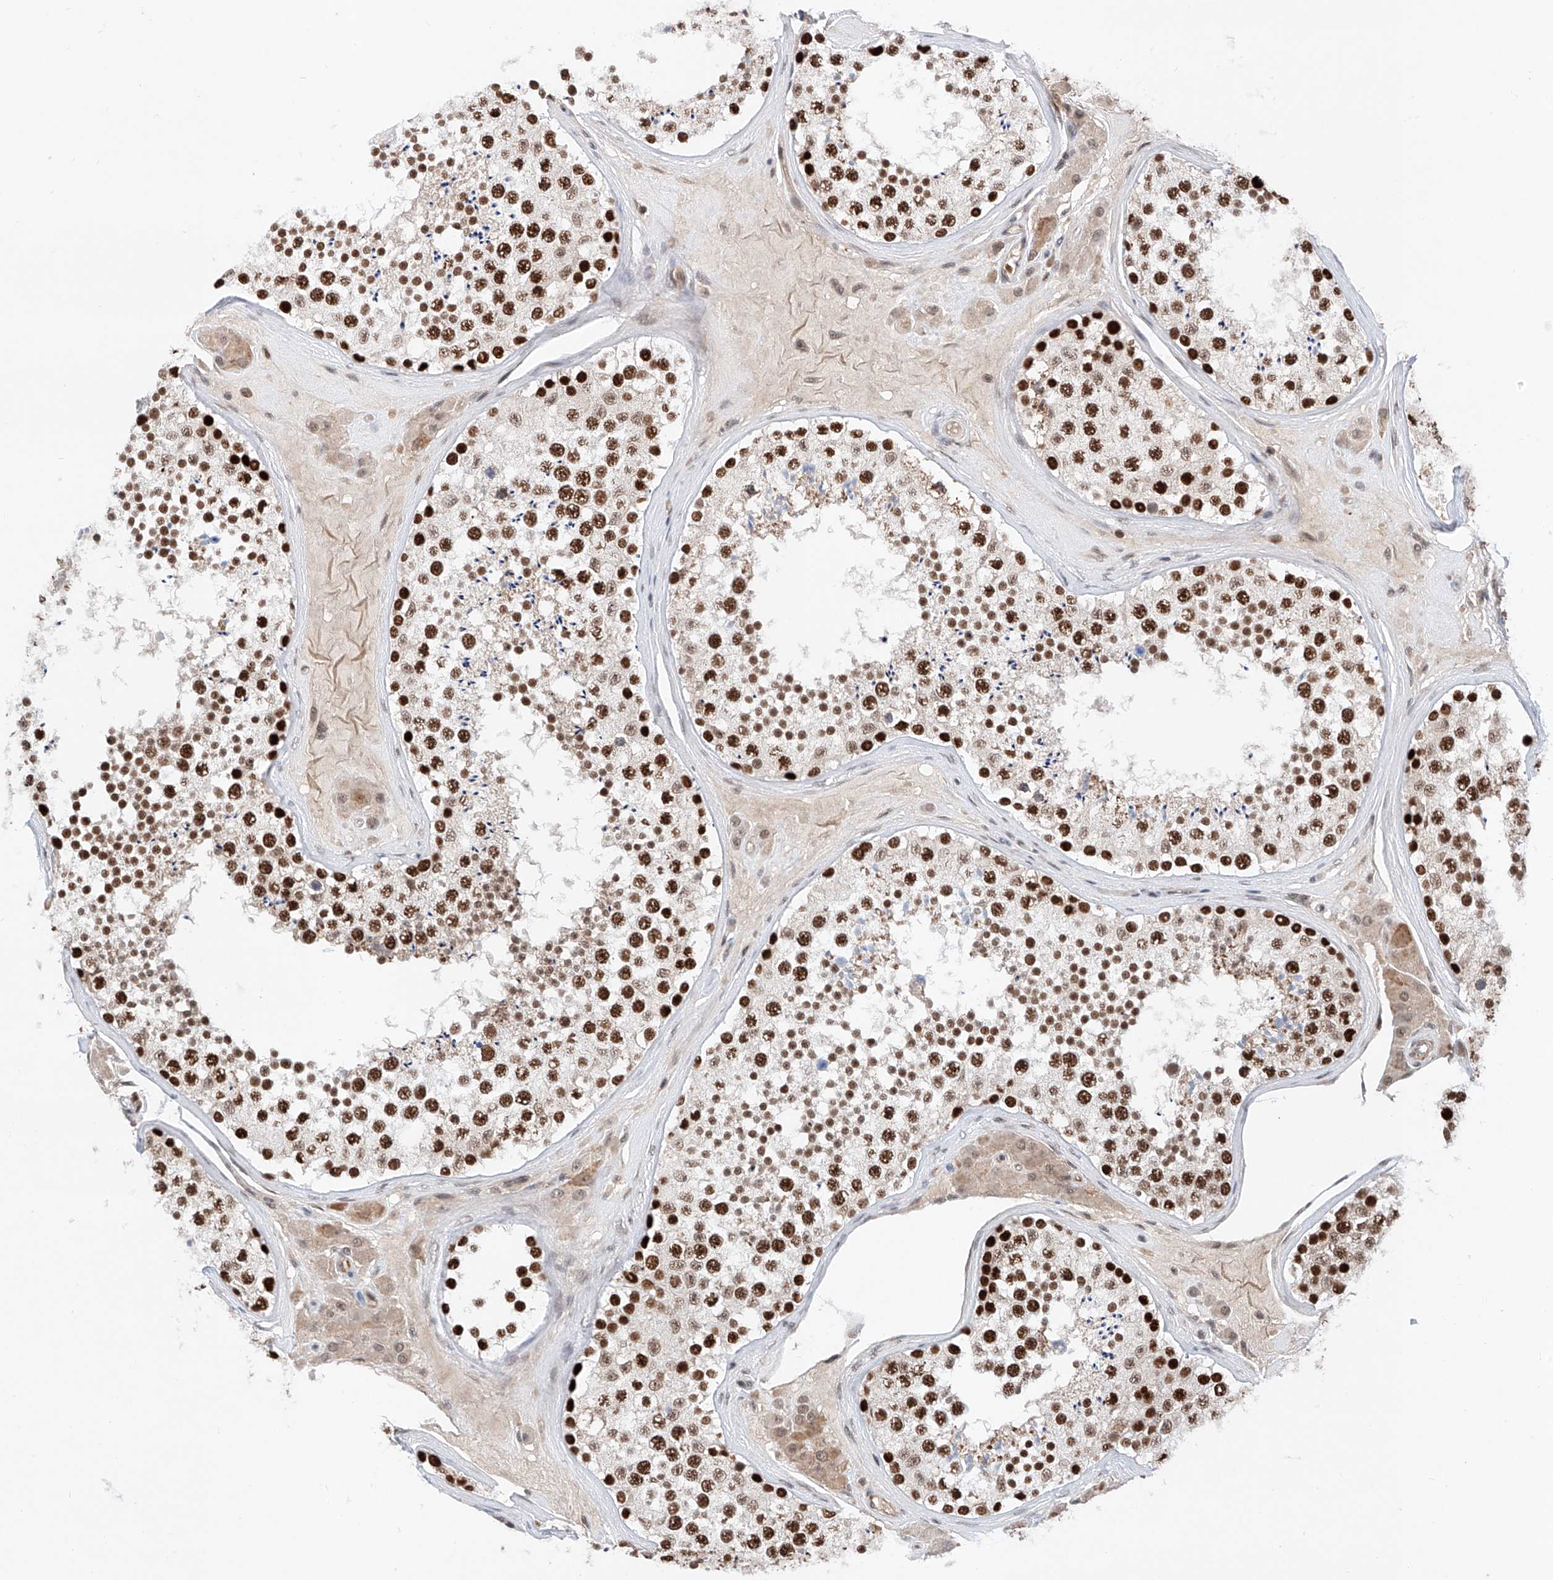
{"staining": {"intensity": "strong", "quantity": ">75%", "location": "nuclear"}, "tissue": "testis", "cell_type": "Cells in seminiferous ducts", "image_type": "normal", "snomed": [{"axis": "morphology", "description": "Normal tissue, NOS"}, {"axis": "topography", "description": "Testis"}], "caption": "Immunohistochemistry (IHC) of normal human testis displays high levels of strong nuclear positivity in approximately >75% of cells in seminiferous ducts. (Brightfield microscopy of DAB IHC at high magnification).", "gene": "SNRNP200", "patient": {"sex": "male", "age": 46}}